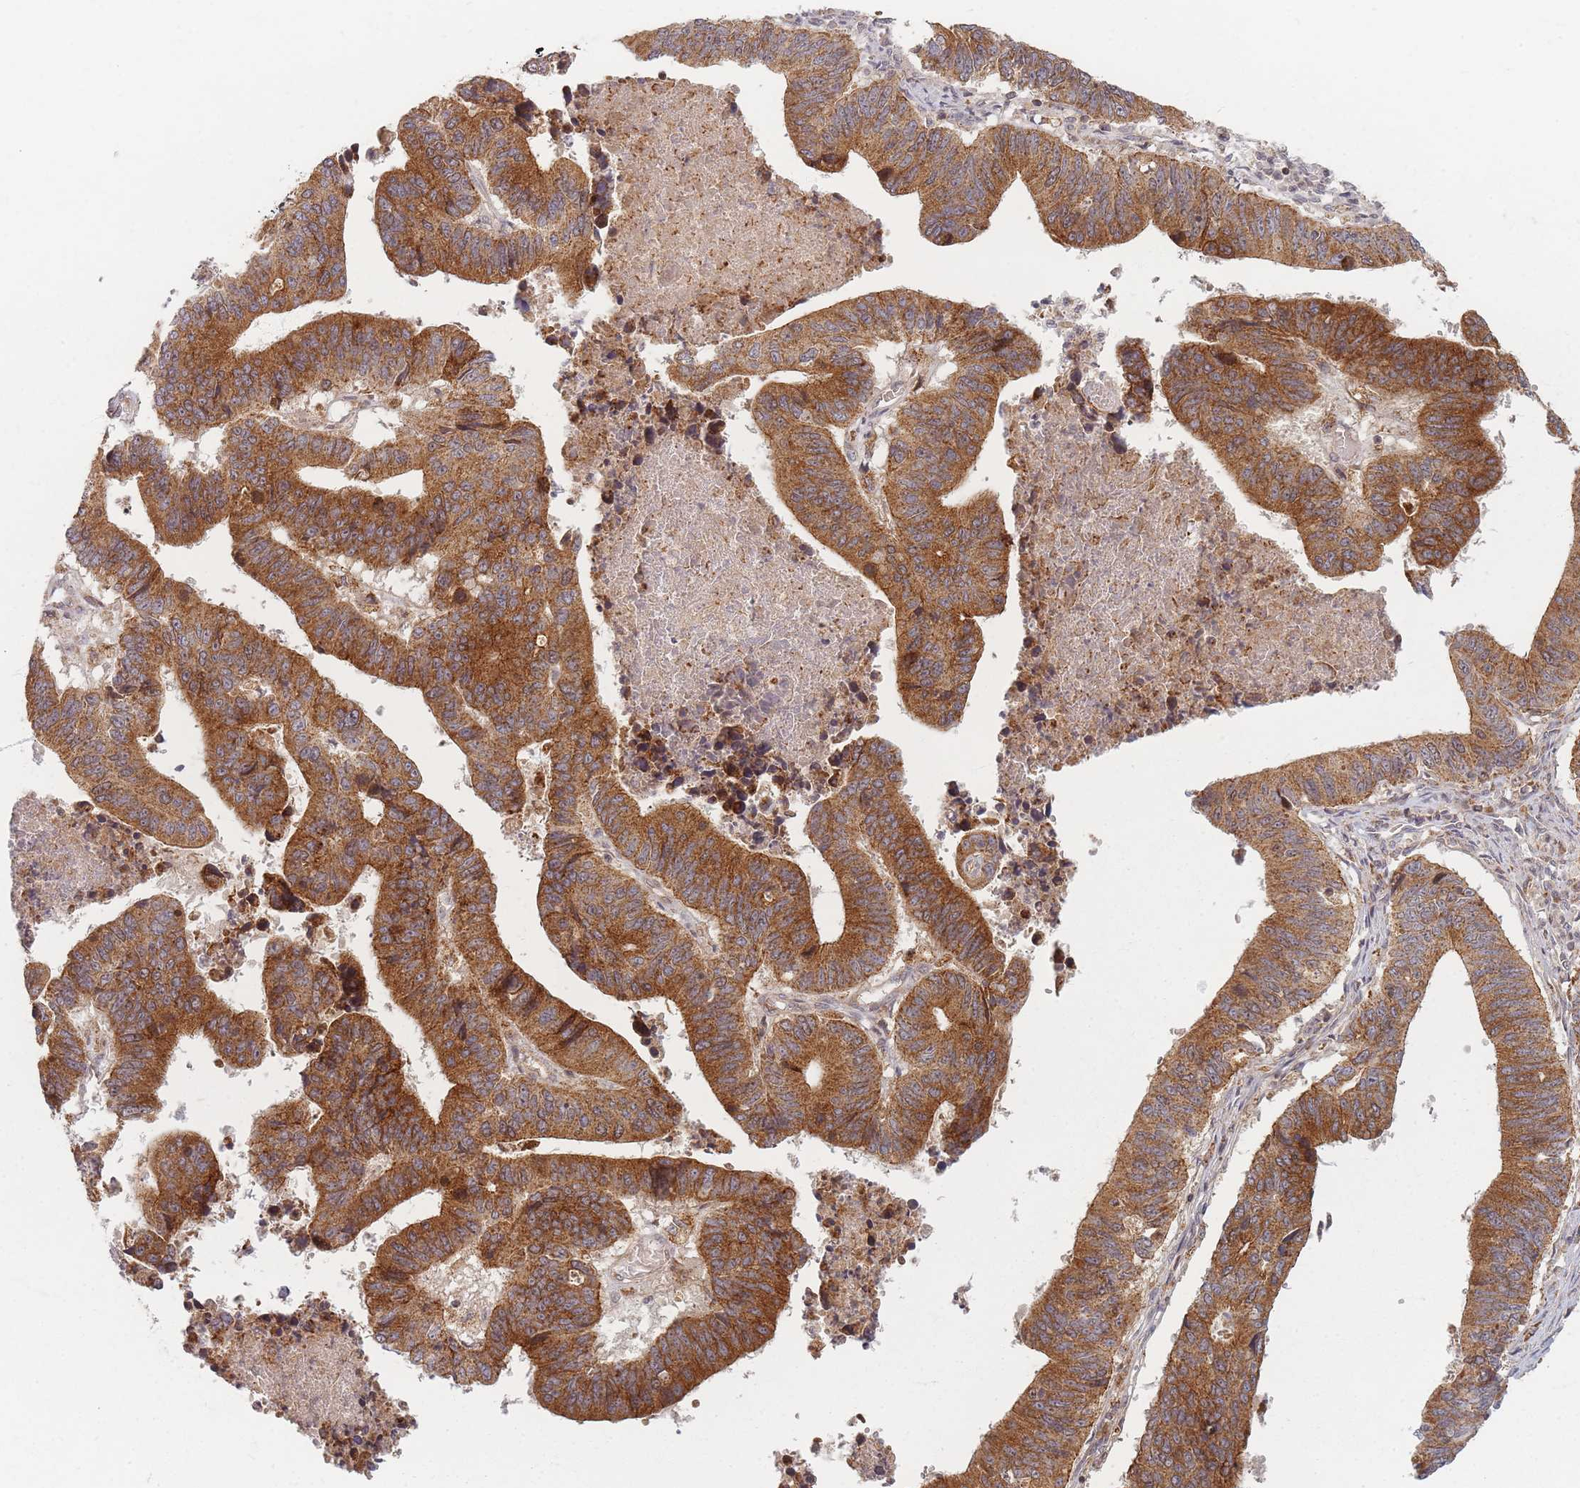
{"staining": {"intensity": "strong", "quantity": ">75%", "location": "cytoplasmic/membranous"}, "tissue": "stomach cancer", "cell_type": "Tumor cells", "image_type": "cancer", "snomed": [{"axis": "morphology", "description": "Adenocarcinoma, NOS"}, {"axis": "topography", "description": "Stomach"}], "caption": "Immunohistochemical staining of stomach adenocarcinoma shows strong cytoplasmic/membranous protein expression in about >75% of tumor cells. The protein of interest is stained brown, and the nuclei are stained in blue (DAB IHC with brightfield microscopy, high magnification).", "gene": "RADX", "patient": {"sex": "male", "age": 59}}